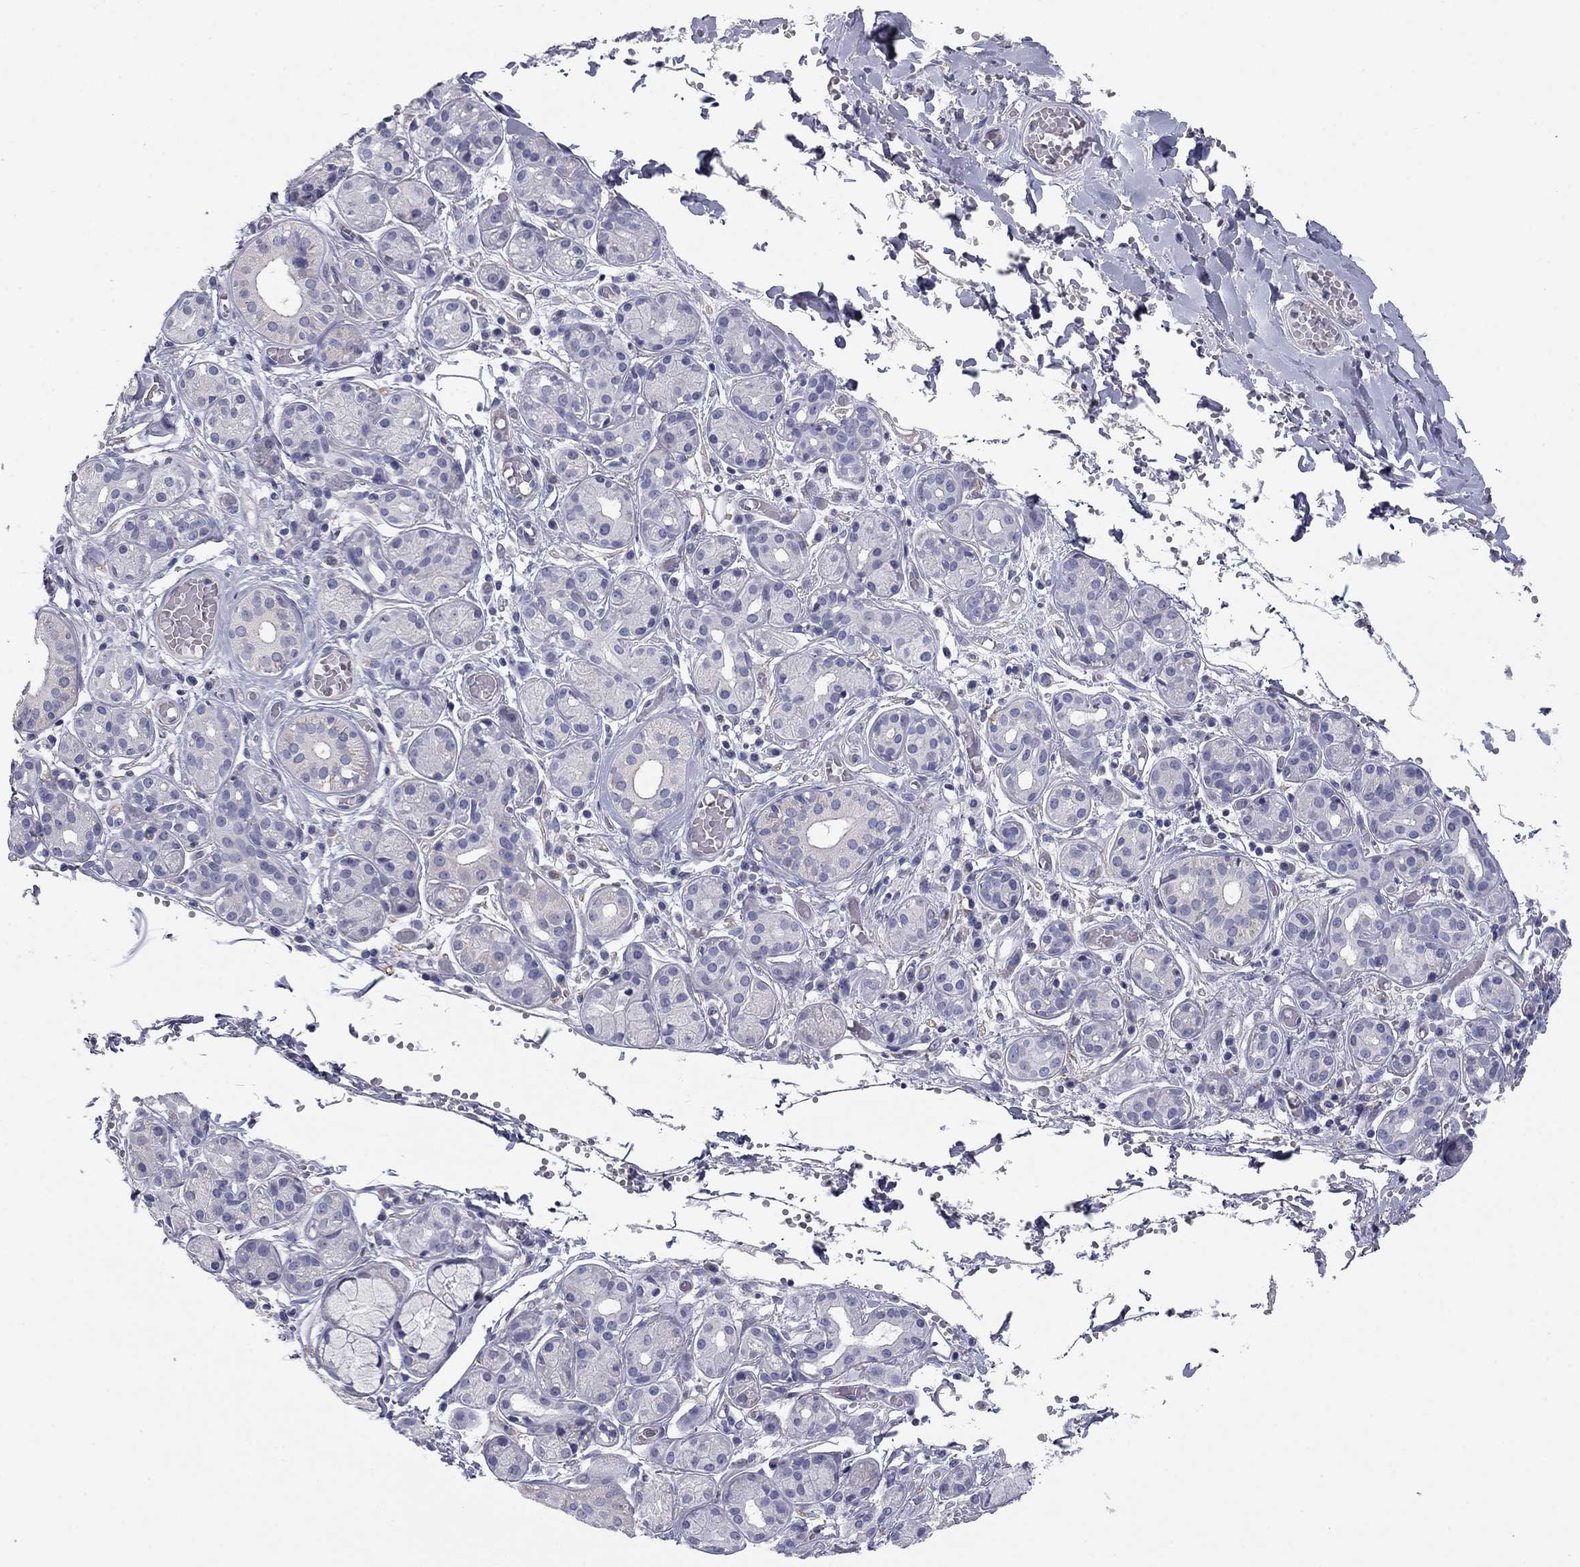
{"staining": {"intensity": "negative", "quantity": "none", "location": "none"}, "tissue": "salivary gland", "cell_type": "Glandular cells", "image_type": "normal", "snomed": [{"axis": "morphology", "description": "Normal tissue, NOS"}, {"axis": "topography", "description": "Salivary gland"}, {"axis": "topography", "description": "Peripheral nerve tissue"}], "caption": "Photomicrograph shows no significant protein expression in glandular cells of unremarkable salivary gland. (Immunohistochemistry (ihc), brightfield microscopy, high magnification).", "gene": "SEPTIN3", "patient": {"sex": "male", "age": 71}}